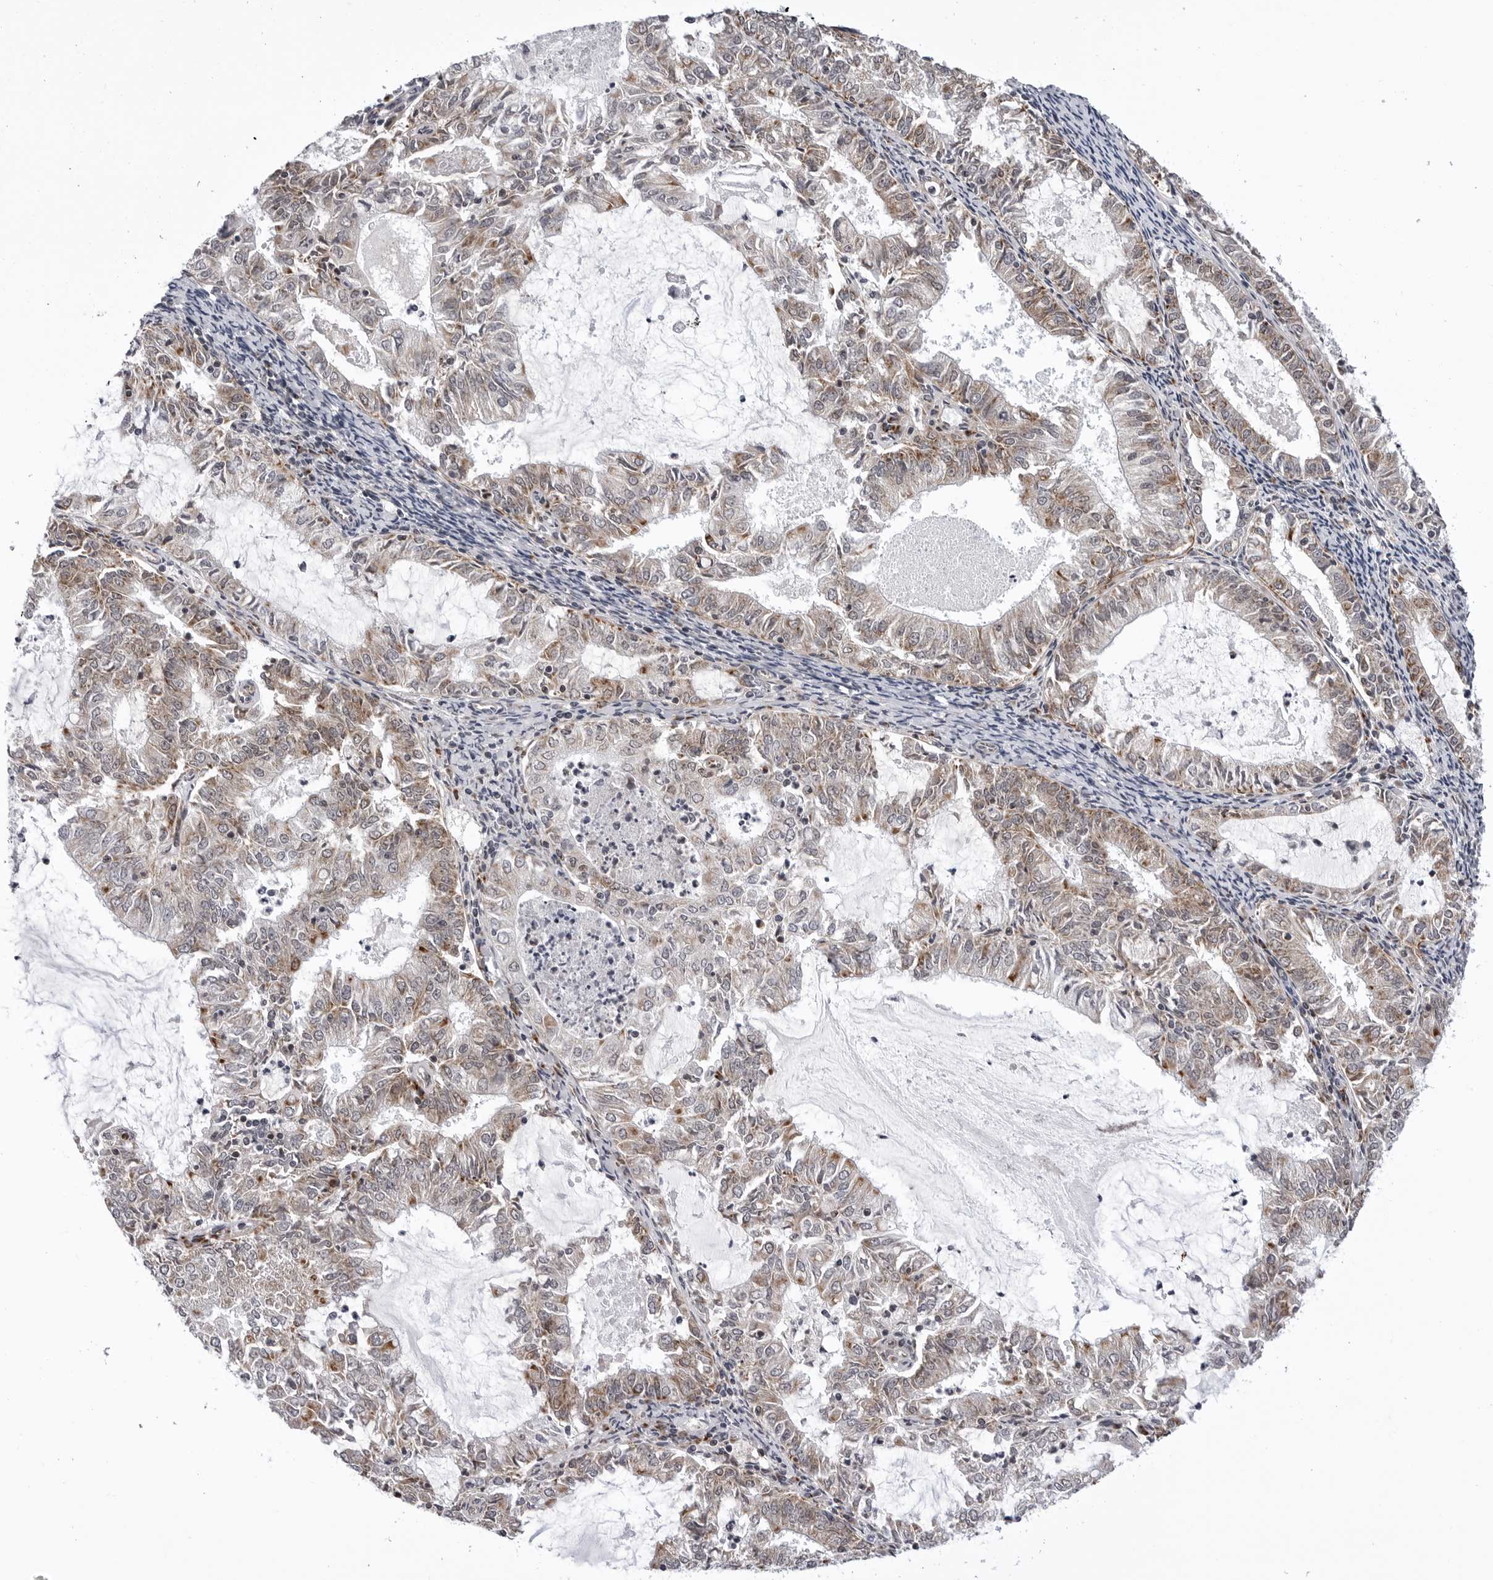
{"staining": {"intensity": "moderate", "quantity": ">75%", "location": "cytoplasmic/membranous"}, "tissue": "endometrial cancer", "cell_type": "Tumor cells", "image_type": "cancer", "snomed": [{"axis": "morphology", "description": "Adenocarcinoma, NOS"}, {"axis": "topography", "description": "Endometrium"}], "caption": "A brown stain labels moderate cytoplasmic/membranous expression of a protein in human adenocarcinoma (endometrial) tumor cells.", "gene": "CDK20", "patient": {"sex": "female", "age": 57}}